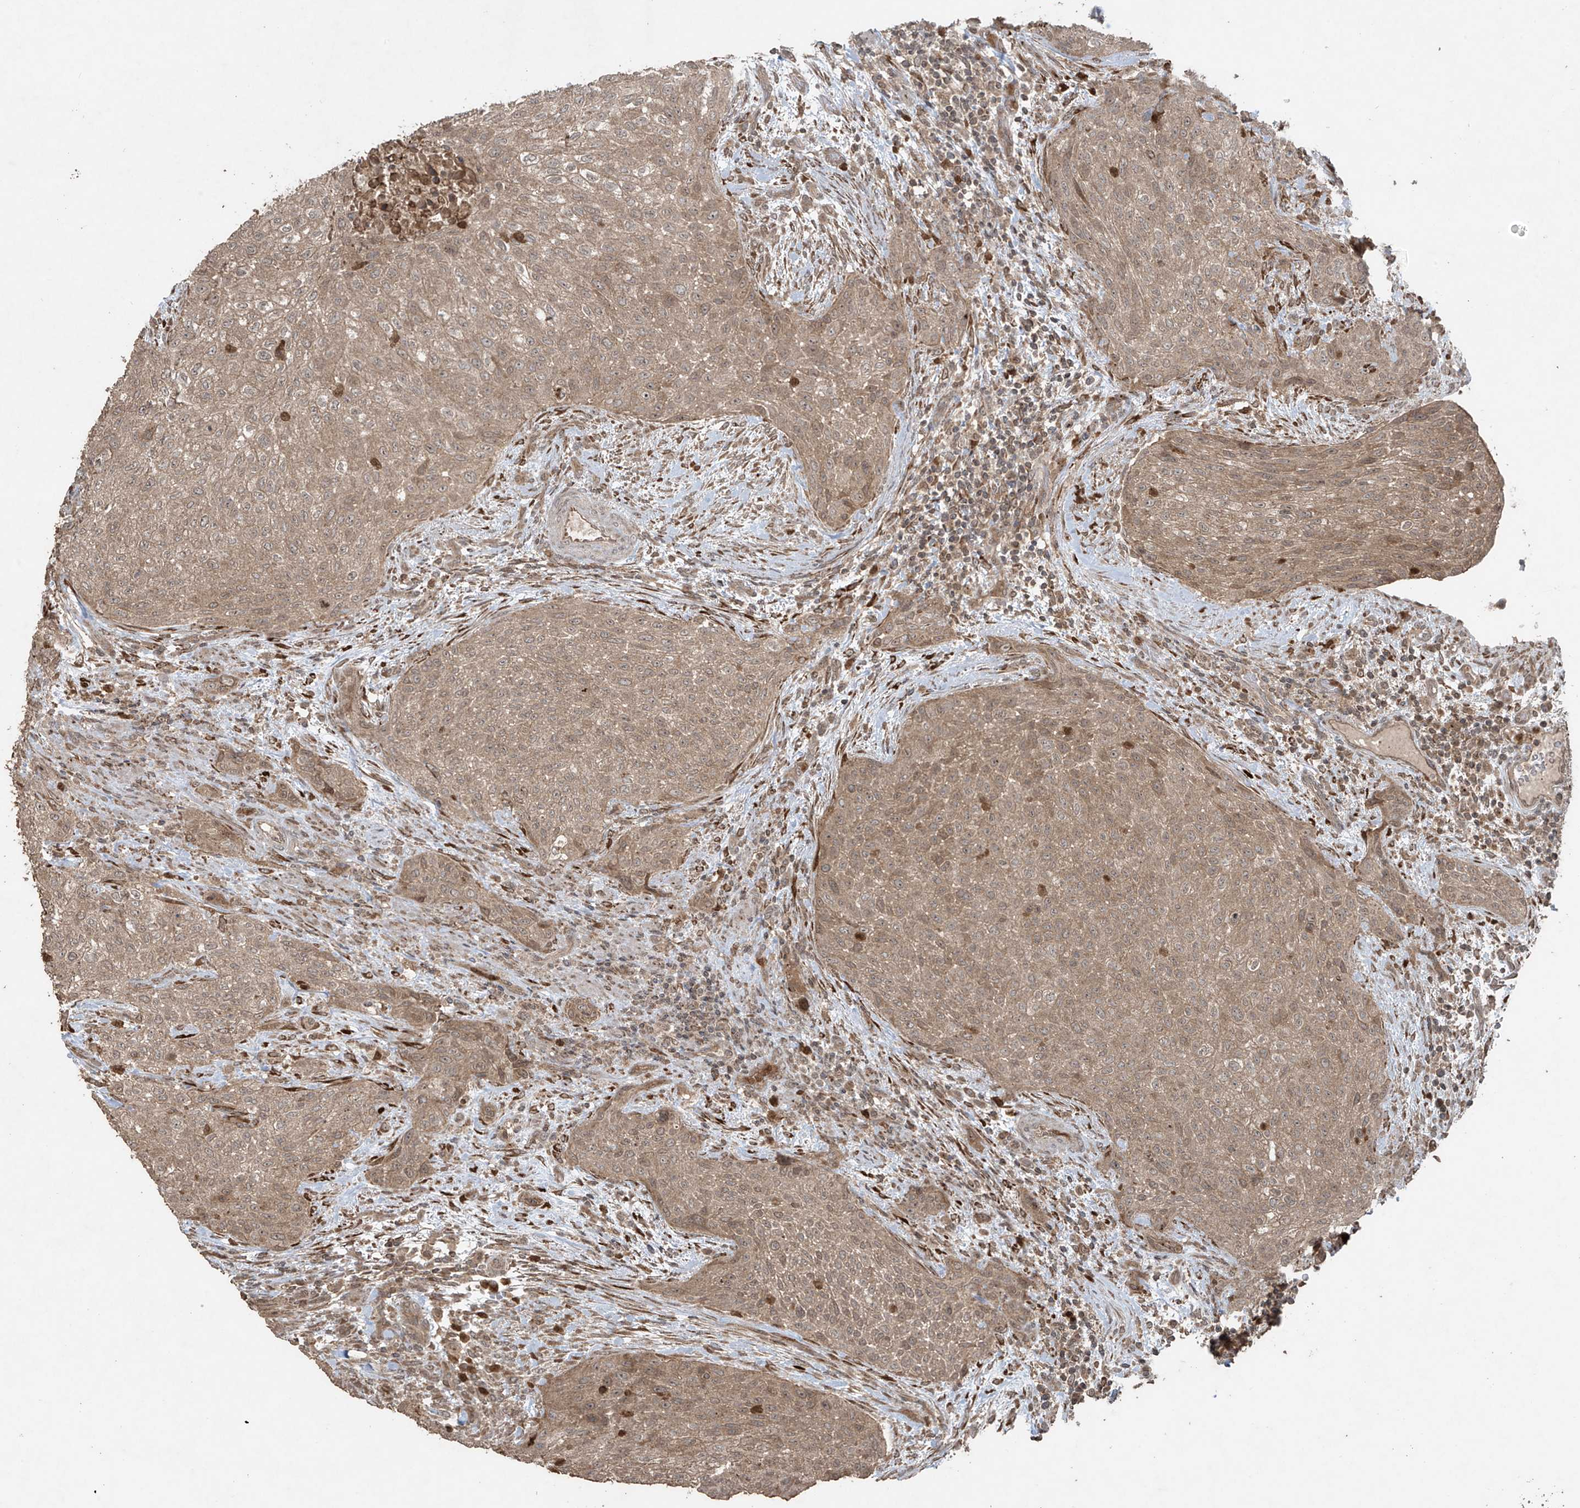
{"staining": {"intensity": "moderate", "quantity": ">75%", "location": "cytoplasmic/membranous"}, "tissue": "urothelial cancer", "cell_type": "Tumor cells", "image_type": "cancer", "snomed": [{"axis": "morphology", "description": "Urothelial carcinoma, High grade"}, {"axis": "topography", "description": "Urinary bladder"}], "caption": "There is medium levels of moderate cytoplasmic/membranous positivity in tumor cells of urothelial carcinoma (high-grade), as demonstrated by immunohistochemical staining (brown color).", "gene": "PGPEP1", "patient": {"sex": "male", "age": 35}}